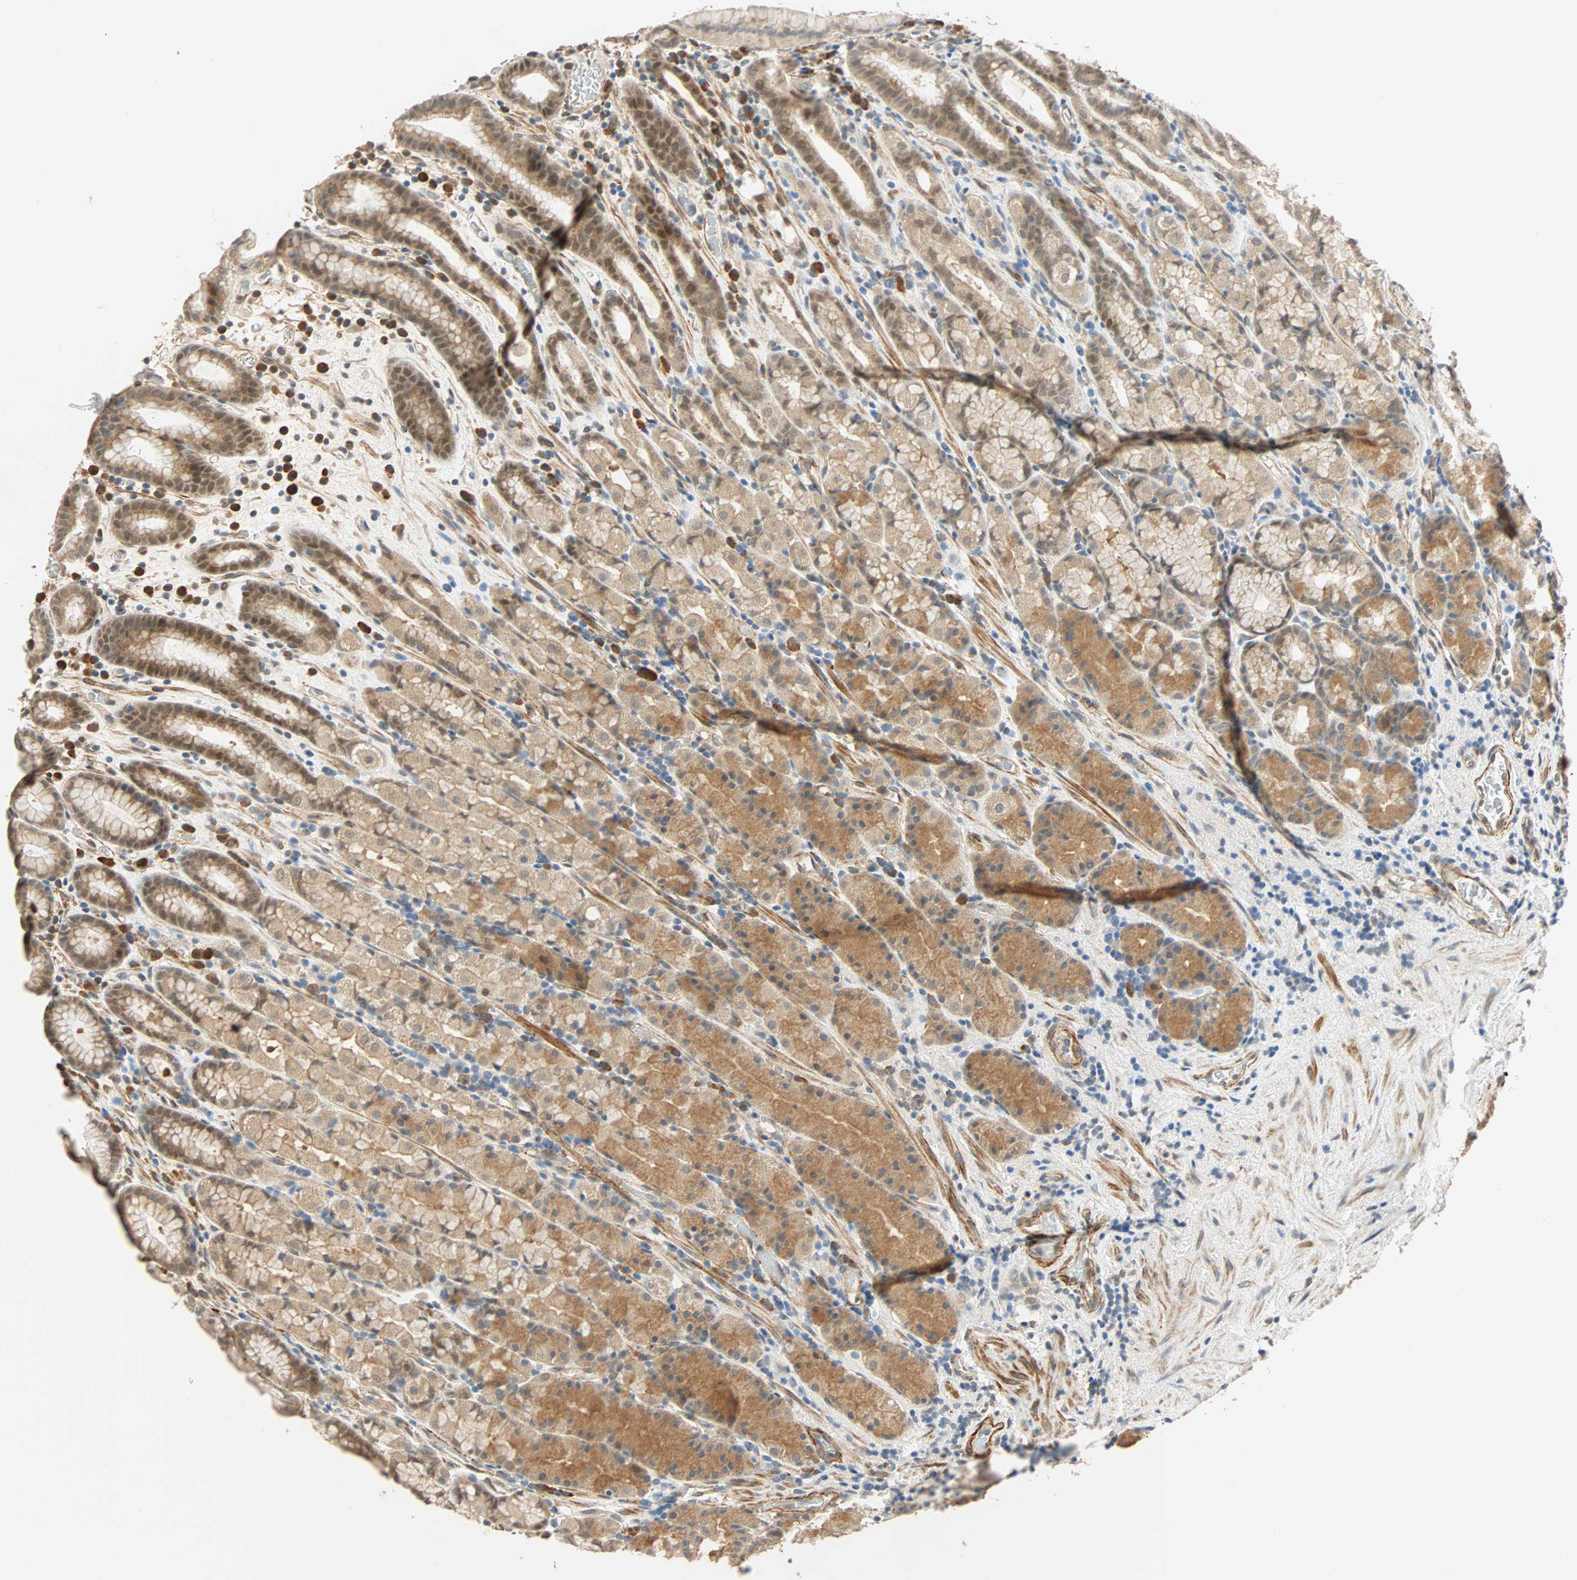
{"staining": {"intensity": "moderate", "quantity": "25%-75%", "location": "cytoplasmic/membranous"}, "tissue": "stomach", "cell_type": "Glandular cells", "image_type": "normal", "snomed": [{"axis": "morphology", "description": "Normal tissue, NOS"}, {"axis": "topography", "description": "Stomach, upper"}], "caption": "This image demonstrates unremarkable stomach stained with immunohistochemistry (IHC) to label a protein in brown. The cytoplasmic/membranous of glandular cells show moderate positivity for the protein. Nuclei are counter-stained blue.", "gene": "QSER1", "patient": {"sex": "male", "age": 68}}